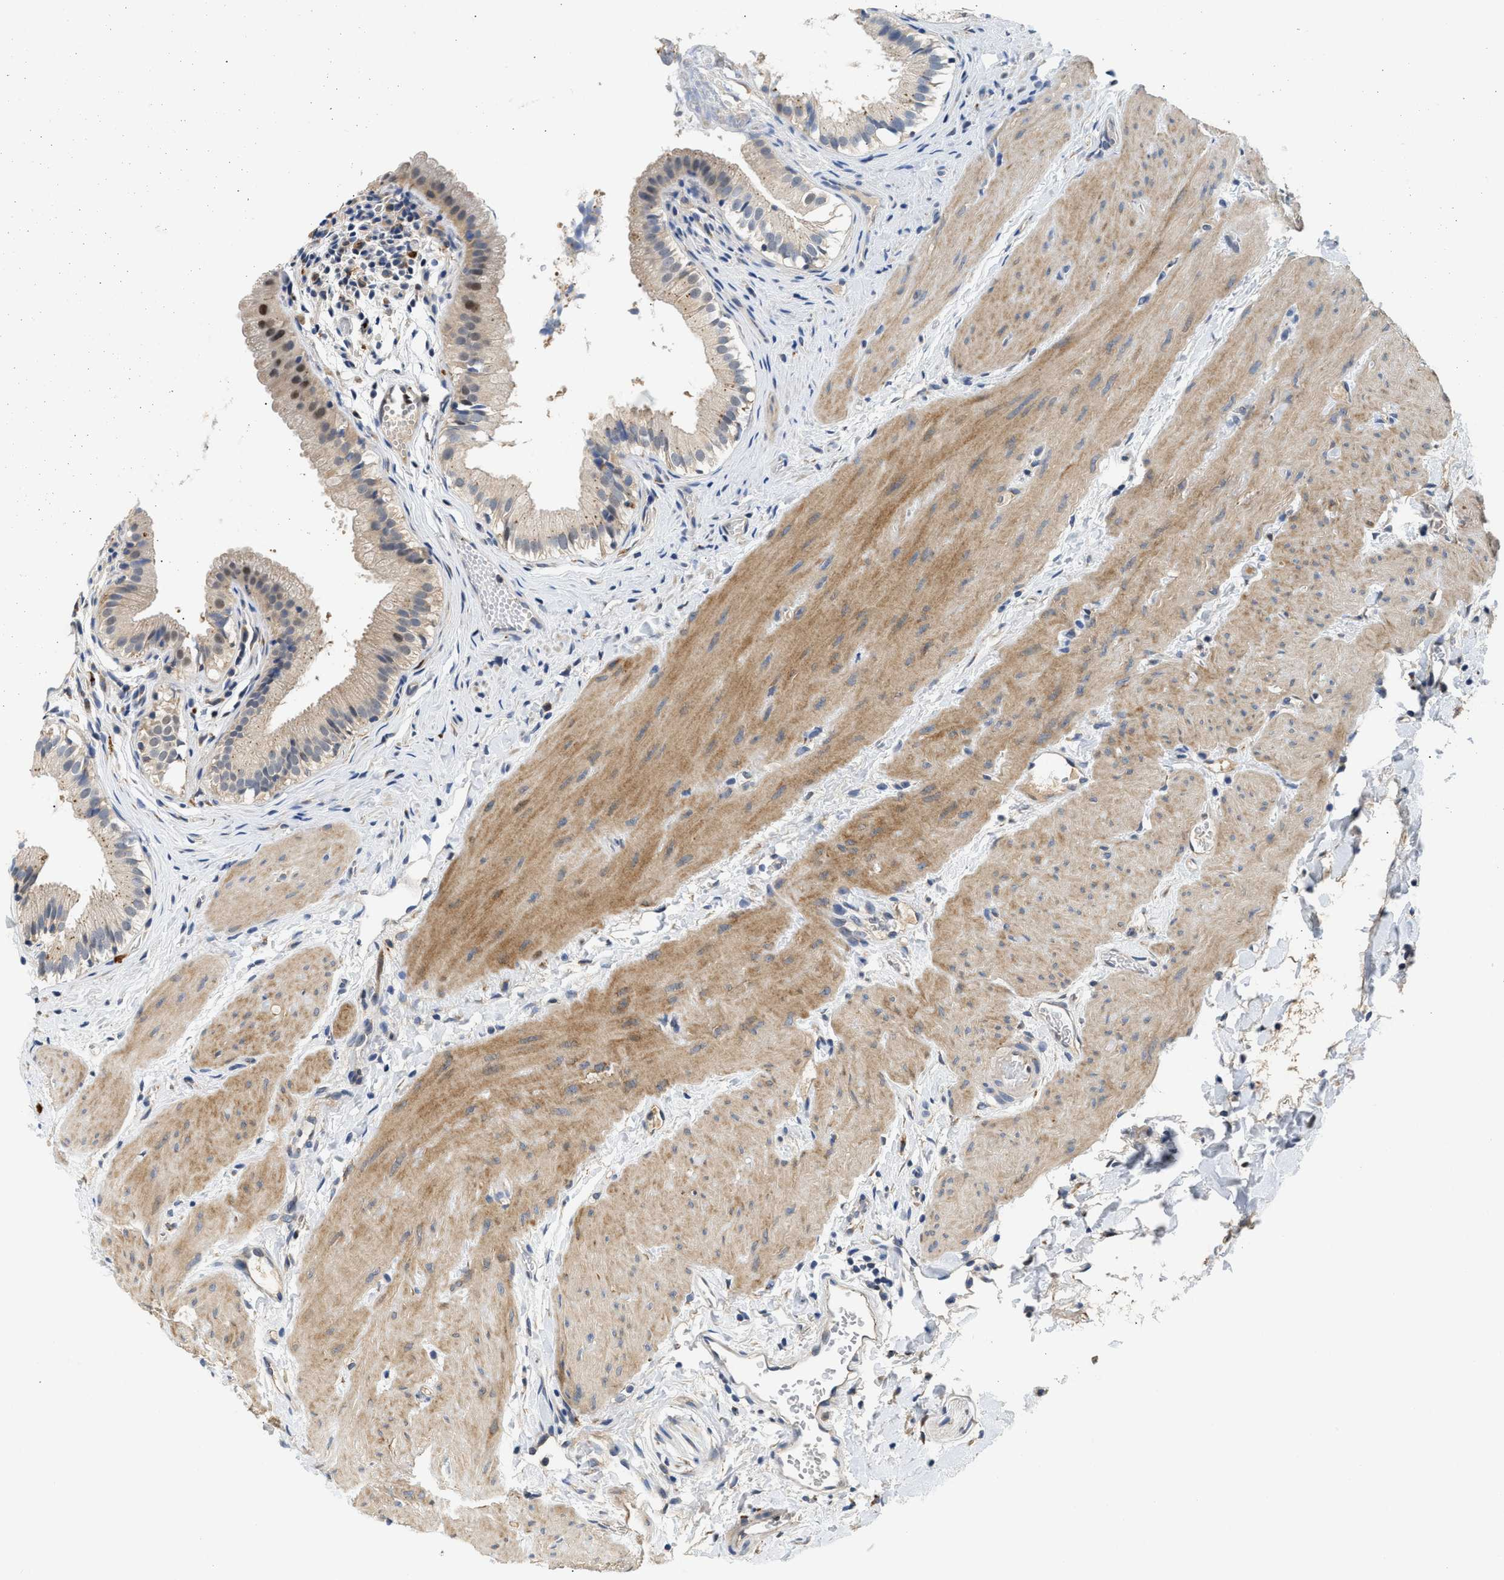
{"staining": {"intensity": "moderate", "quantity": ">75%", "location": "cytoplasmic/membranous,nuclear"}, "tissue": "gallbladder", "cell_type": "Glandular cells", "image_type": "normal", "snomed": [{"axis": "morphology", "description": "Normal tissue, NOS"}, {"axis": "topography", "description": "Gallbladder"}], "caption": "Brown immunohistochemical staining in unremarkable gallbladder demonstrates moderate cytoplasmic/membranous,nuclear expression in about >75% of glandular cells. Immunohistochemistry (ihc) stains the protein in brown and the nuclei are stained blue.", "gene": "PPM1L", "patient": {"sex": "female", "age": 26}}